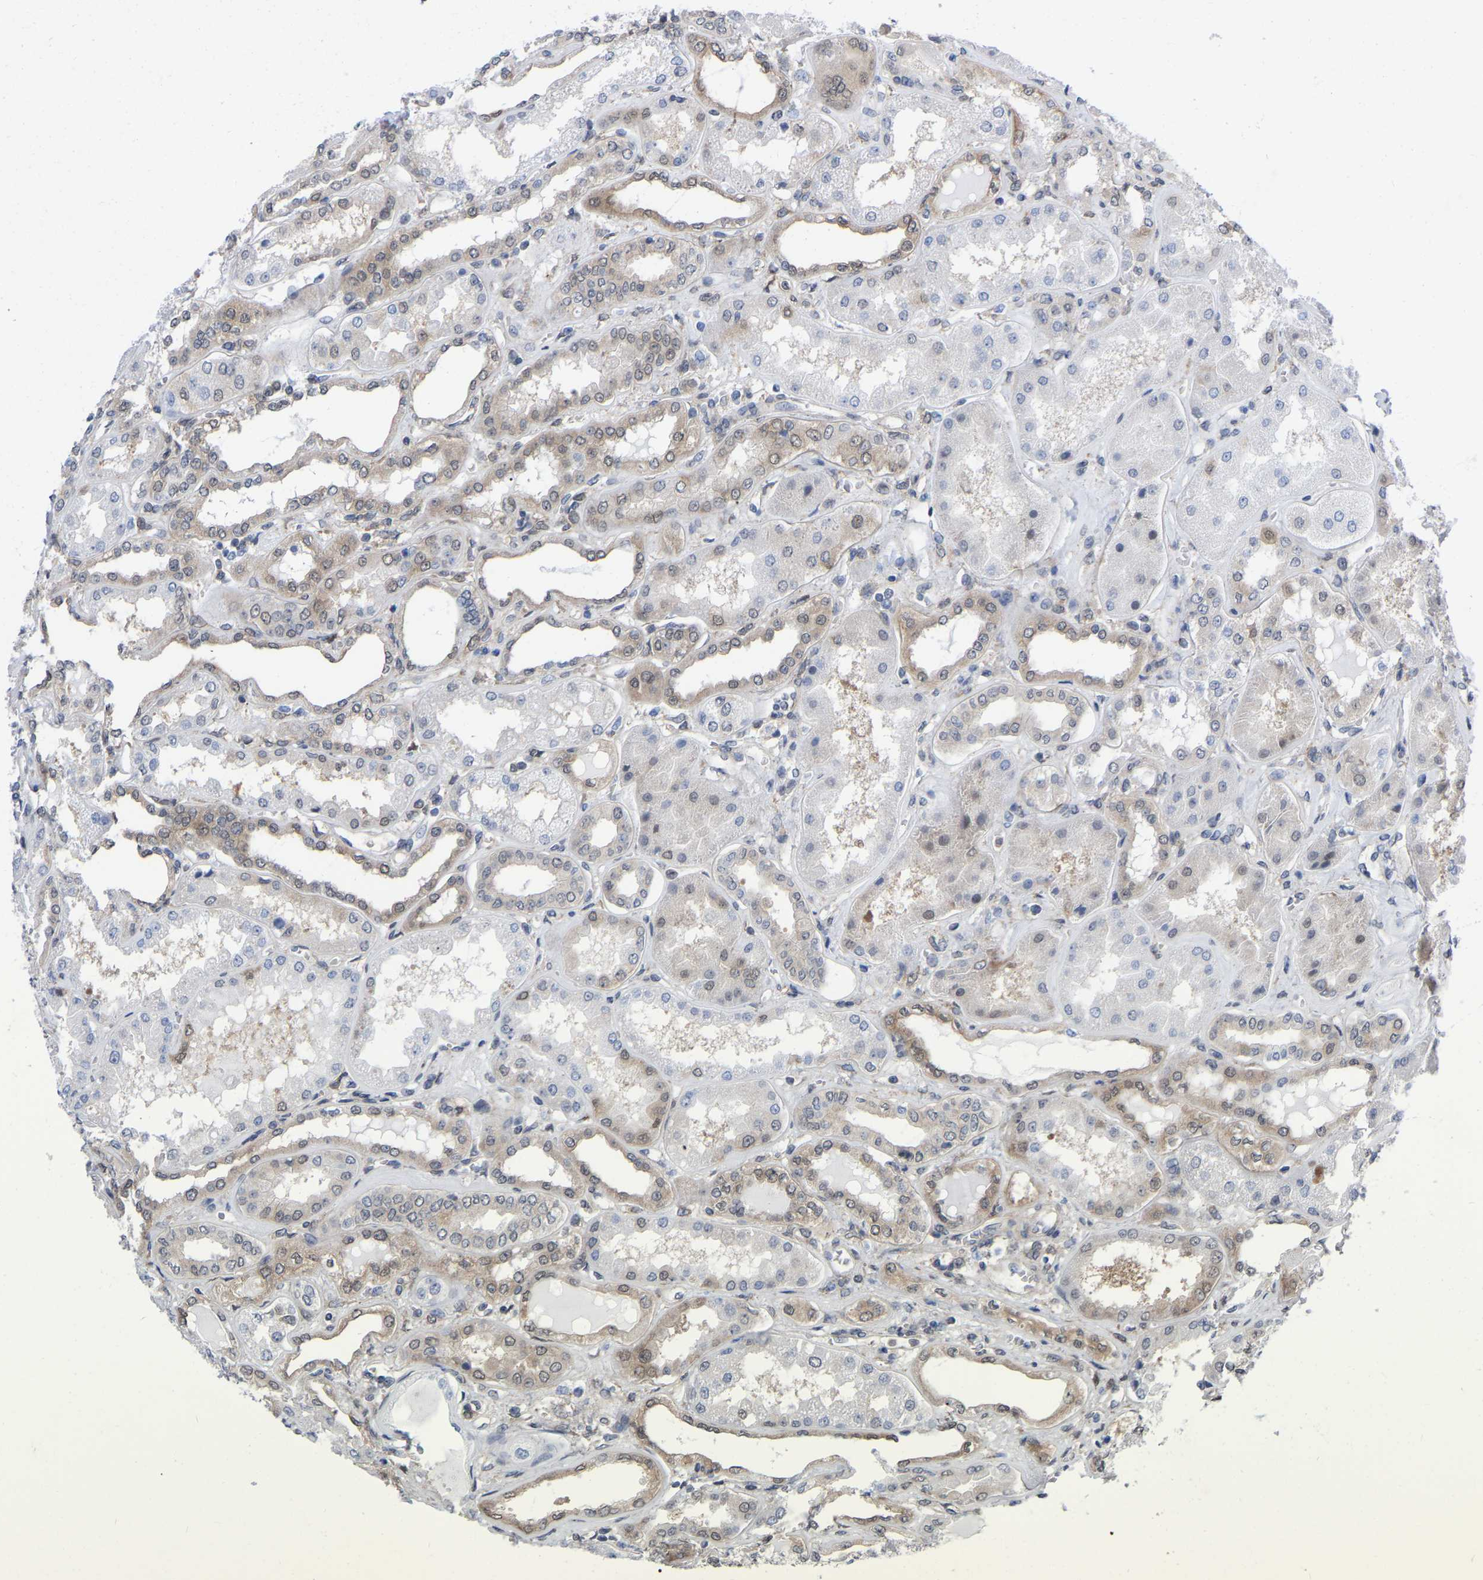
{"staining": {"intensity": "weak", "quantity": "25%-75%", "location": "cytoplasmic/membranous"}, "tissue": "kidney", "cell_type": "Cells in glomeruli", "image_type": "normal", "snomed": [{"axis": "morphology", "description": "Normal tissue, NOS"}, {"axis": "topography", "description": "Kidney"}], "caption": "Unremarkable kidney was stained to show a protein in brown. There is low levels of weak cytoplasmic/membranous staining in approximately 25%-75% of cells in glomeruli.", "gene": "UBE4B", "patient": {"sex": "female", "age": 56}}